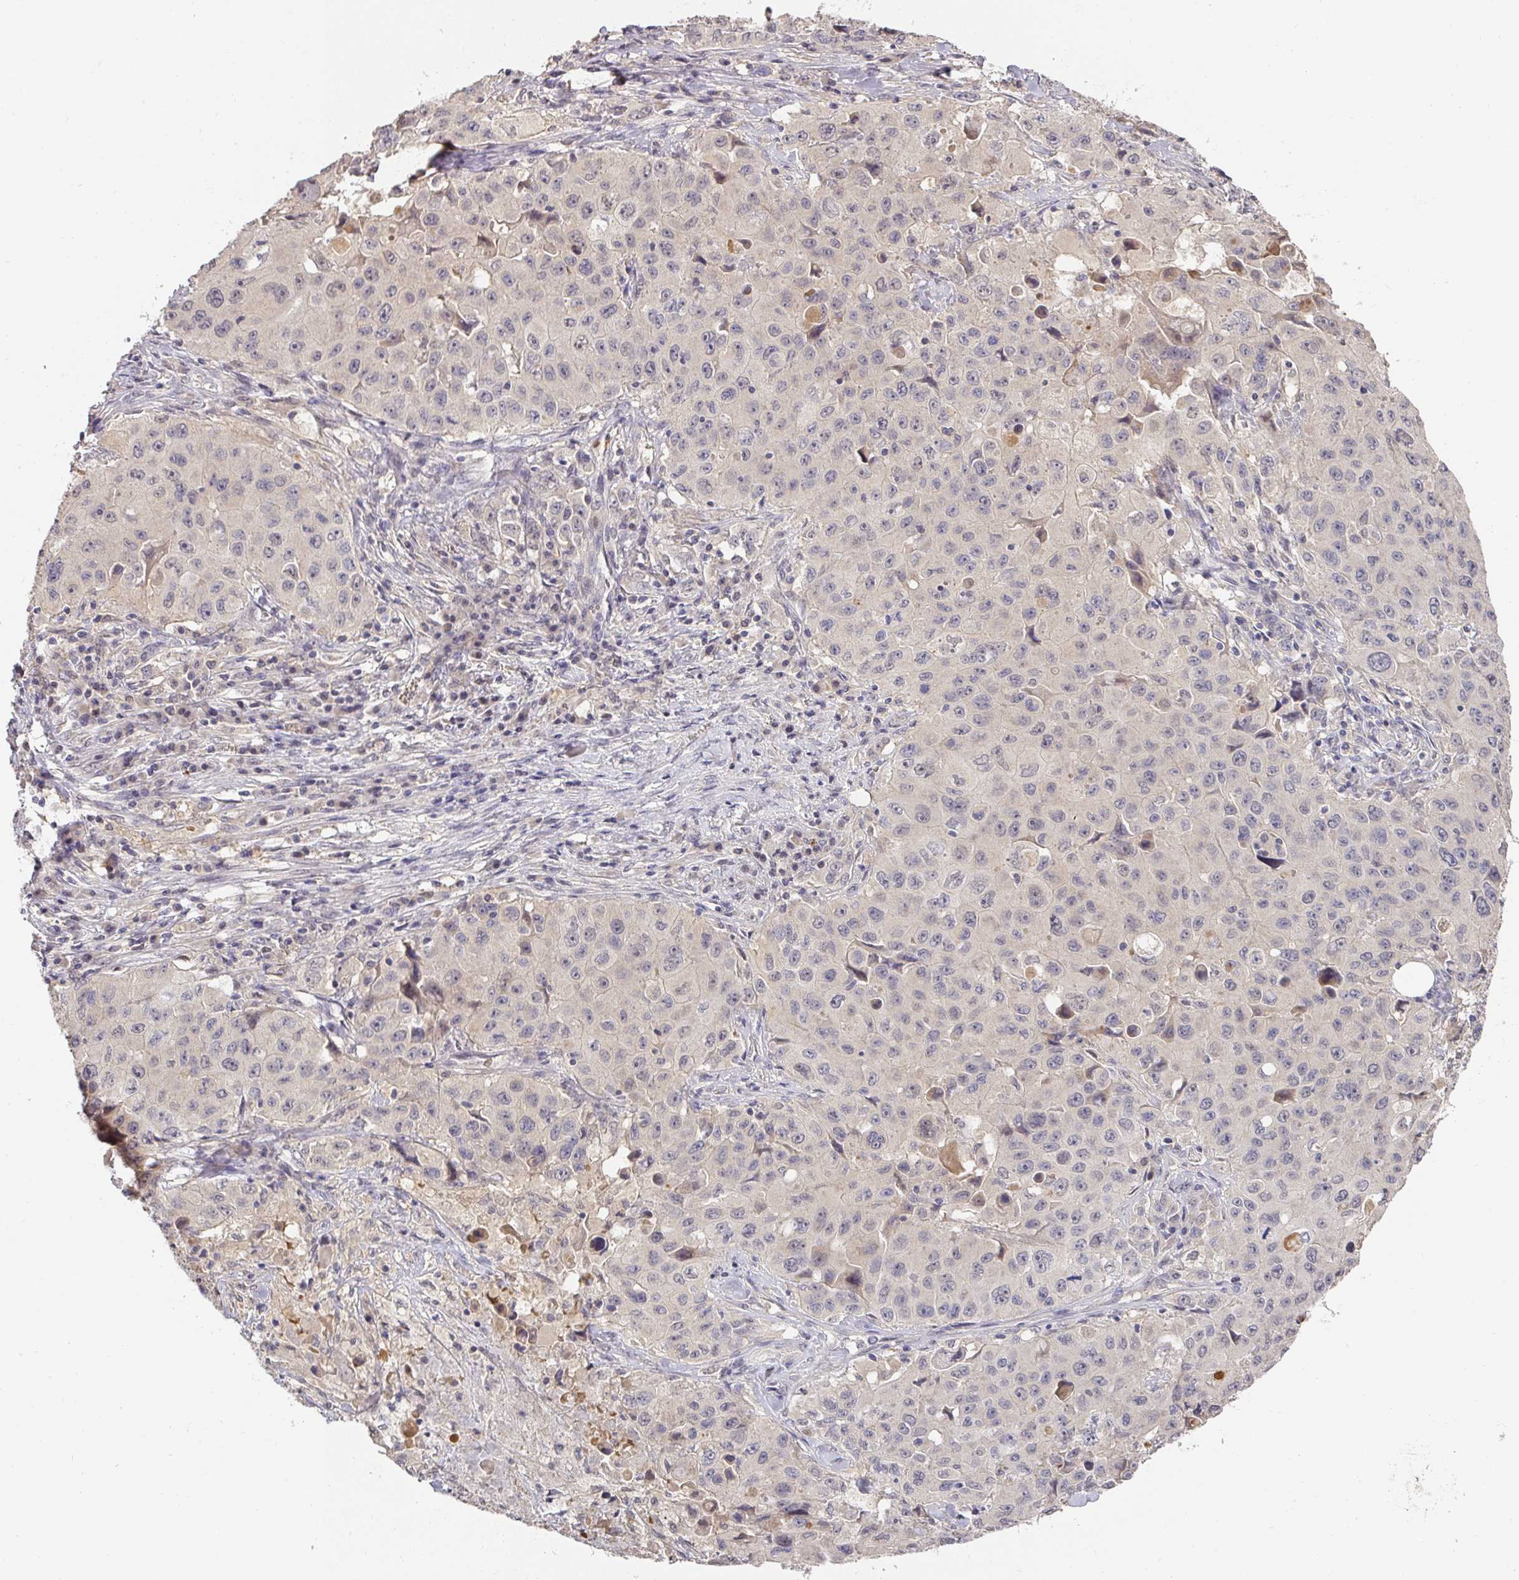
{"staining": {"intensity": "negative", "quantity": "none", "location": "none"}, "tissue": "lung cancer", "cell_type": "Tumor cells", "image_type": "cancer", "snomed": [{"axis": "morphology", "description": "Squamous cell carcinoma, NOS"}, {"axis": "topography", "description": "Lung"}], "caption": "Immunohistochemistry of human lung squamous cell carcinoma exhibits no positivity in tumor cells.", "gene": "FOXN4", "patient": {"sex": "male", "age": 63}}